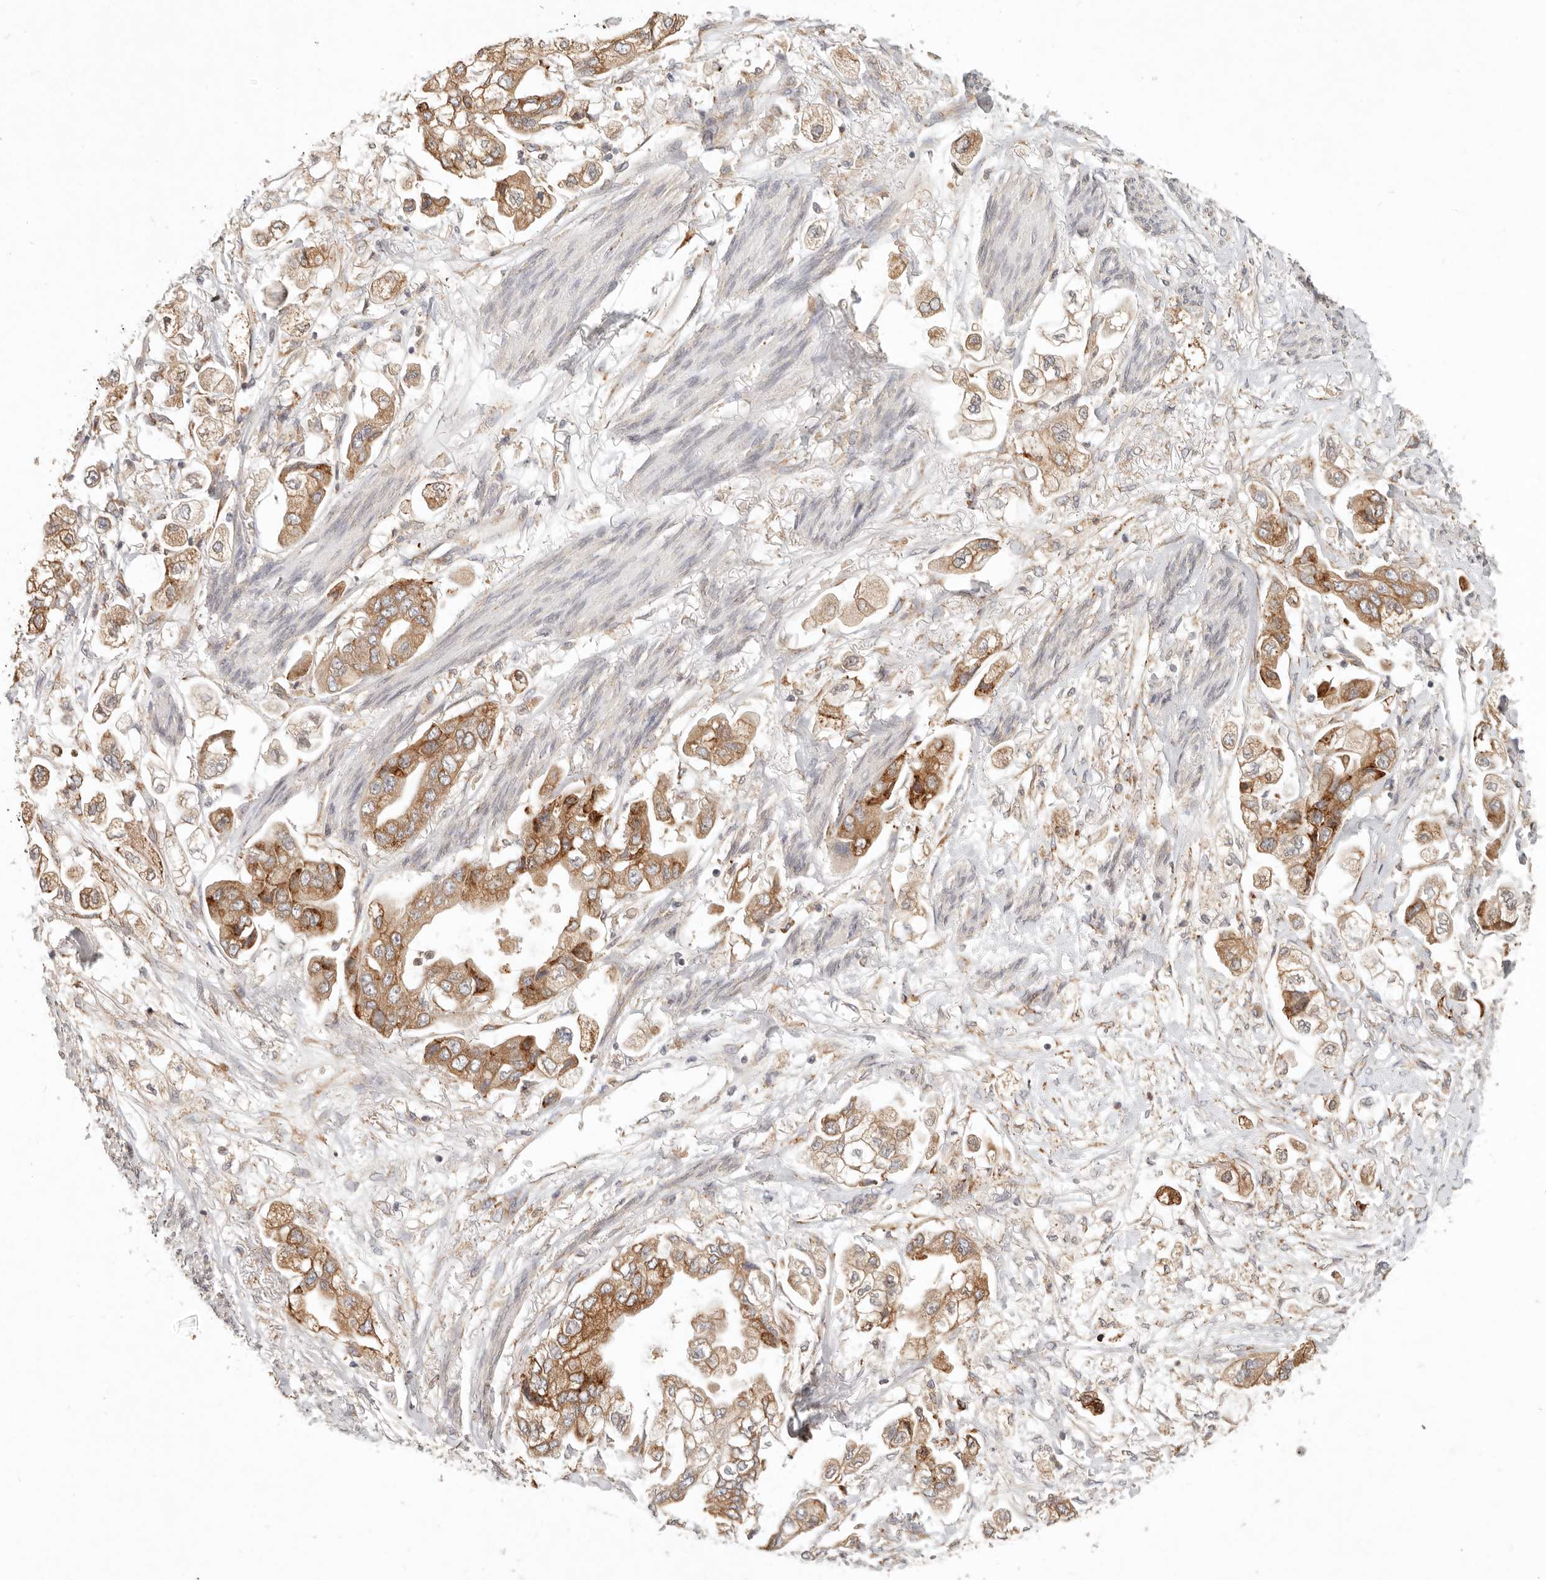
{"staining": {"intensity": "moderate", "quantity": ">75%", "location": "cytoplasmic/membranous"}, "tissue": "stomach cancer", "cell_type": "Tumor cells", "image_type": "cancer", "snomed": [{"axis": "morphology", "description": "Adenocarcinoma, NOS"}, {"axis": "topography", "description": "Stomach"}], "caption": "Immunohistochemistry photomicrograph of adenocarcinoma (stomach) stained for a protein (brown), which shows medium levels of moderate cytoplasmic/membranous staining in about >75% of tumor cells.", "gene": "ARHGEF10L", "patient": {"sex": "male", "age": 62}}